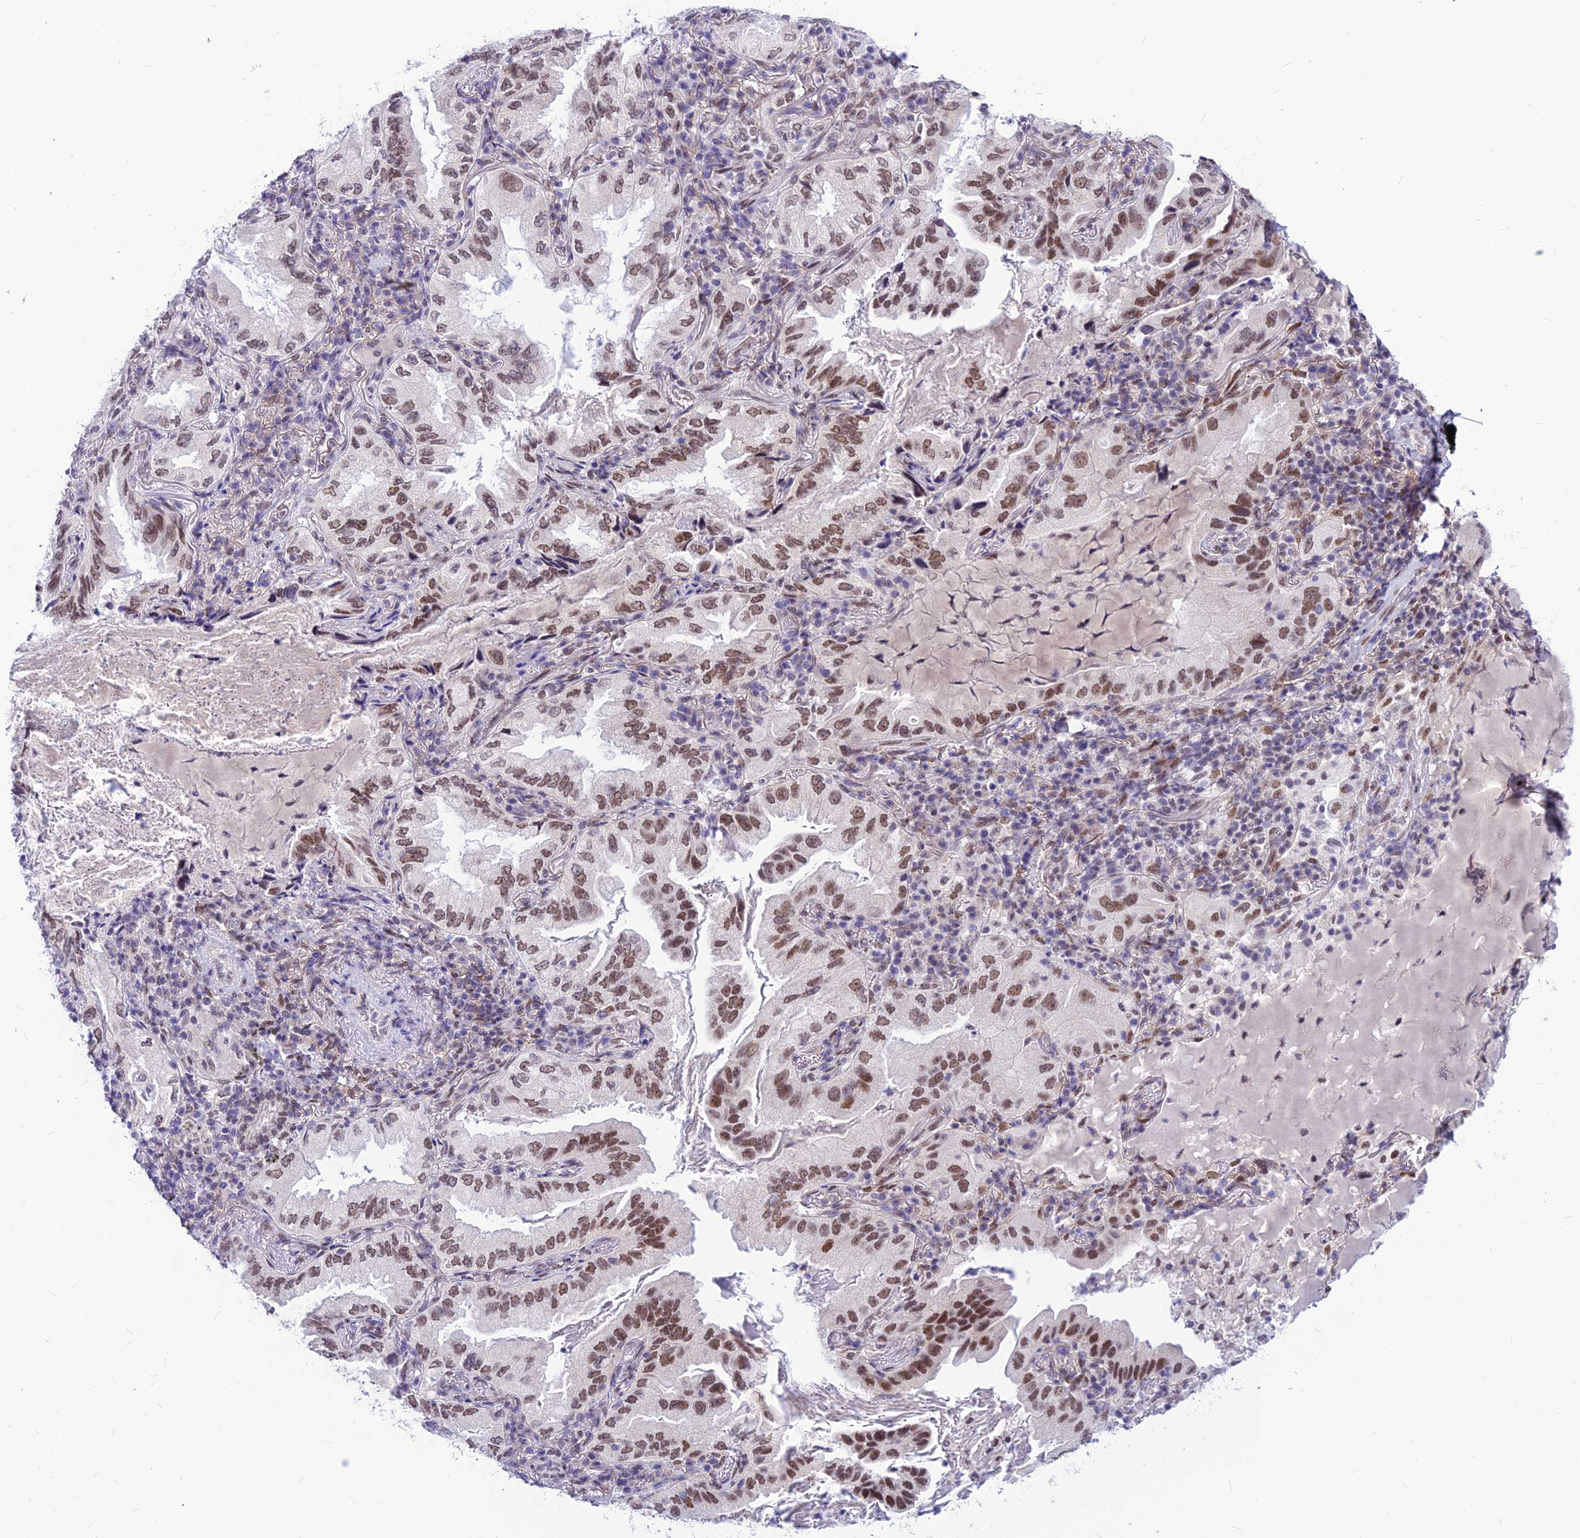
{"staining": {"intensity": "moderate", "quantity": ">75%", "location": "nuclear"}, "tissue": "lung cancer", "cell_type": "Tumor cells", "image_type": "cancer", "snomed": [{"axis": "morphology", "description": "Adenocarcinoma, NOS"}, {"axis": "topography", "description": "Lung"}], "caption": "High-magnification brightfield microscopy of lung adenocarcinoma stained with DAB (3,3'-diaminobenzidine) (brown) and counterstained with hematoxylin (blue). tumor cells exhibit moderate nuclear staining is present in approximately>75% of cells. Immunohistochemistry (ihc) stains the protein in brown and the nuclei are stained blue.", "gene": "KCTD13", "patient": {"sex": "female", "age": 69}}